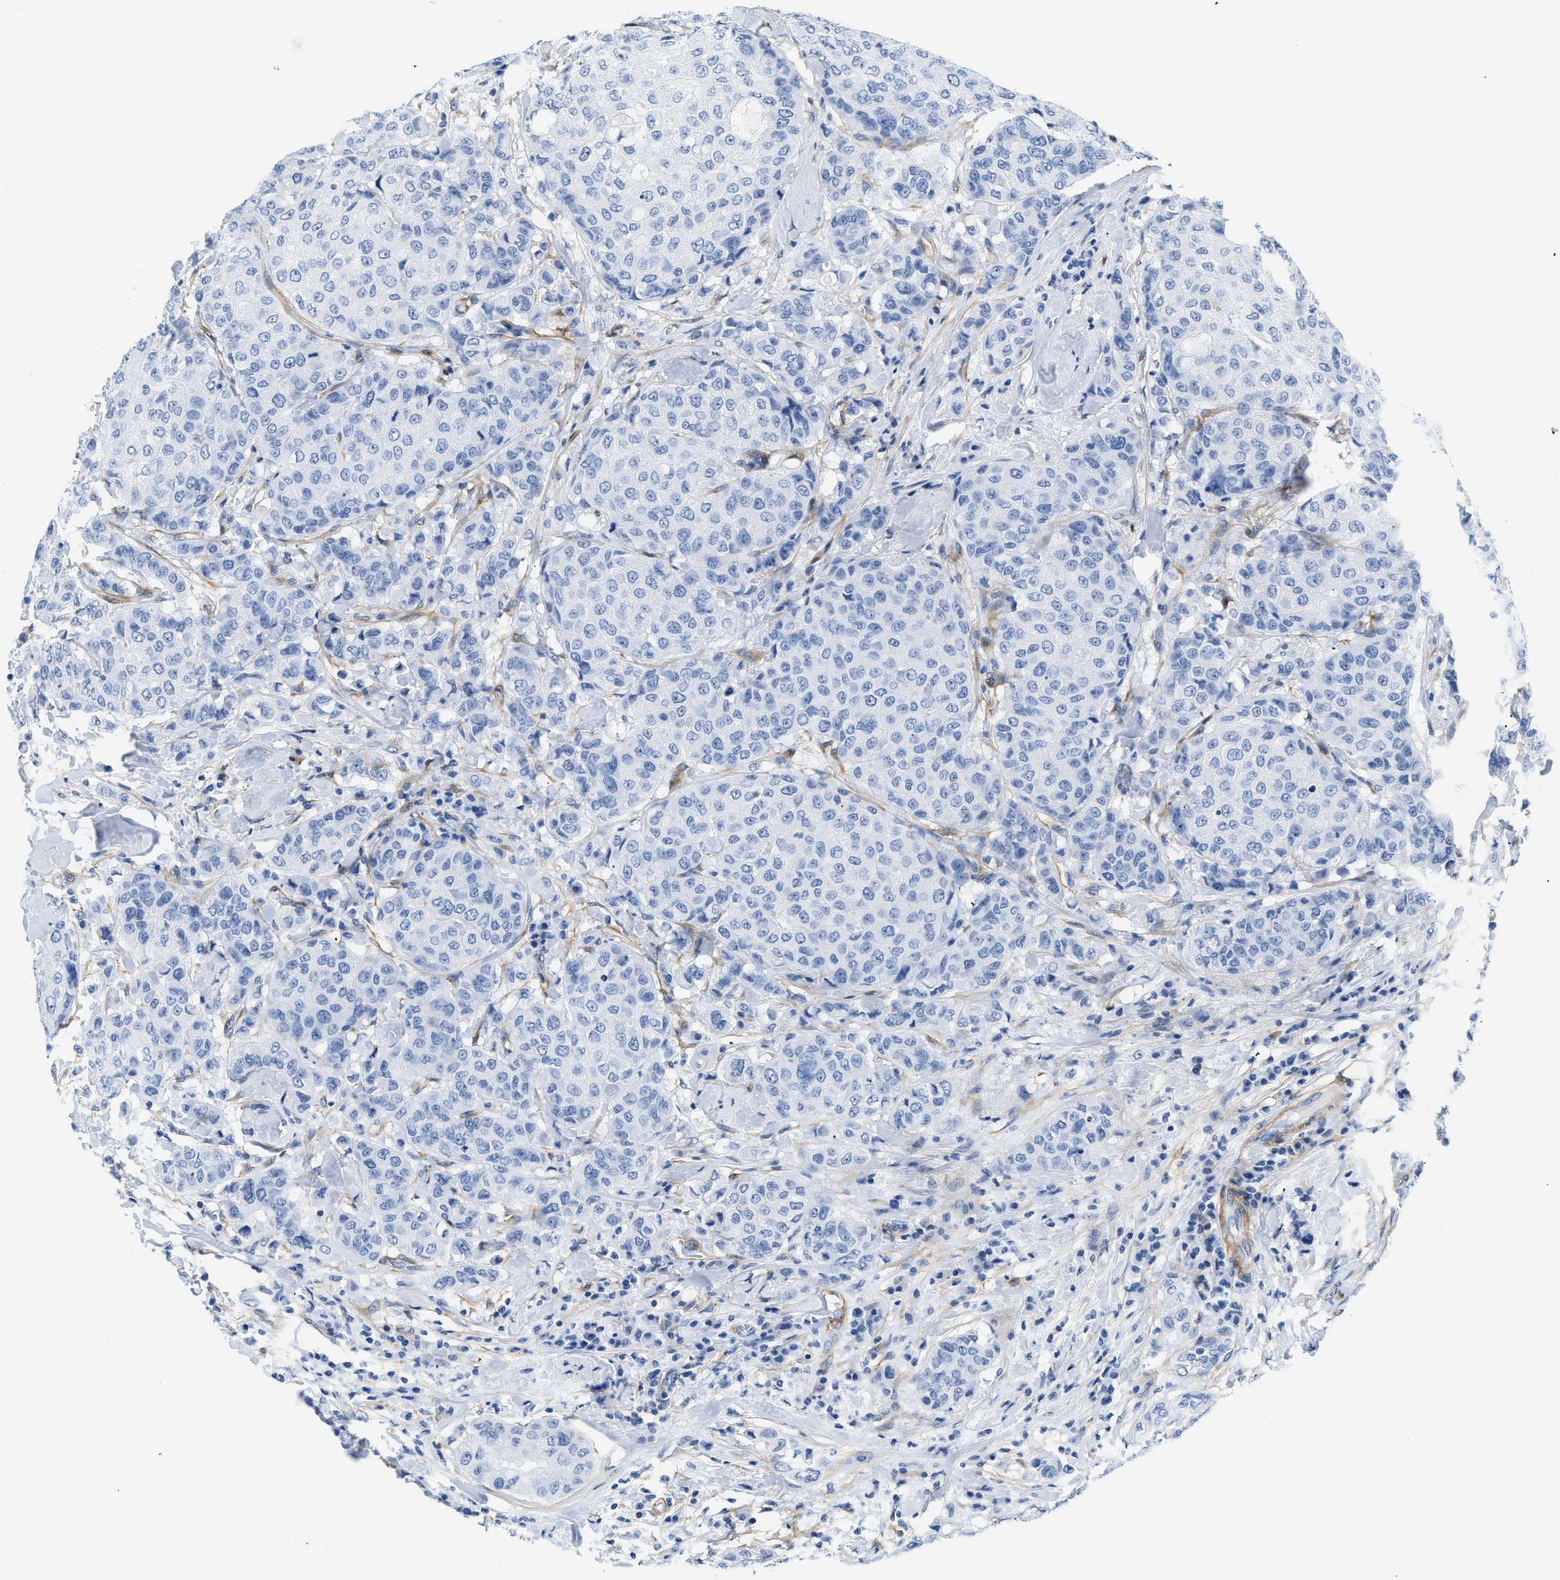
{"staining": {"intensity": "negative", "quantity": "none", "location": "none"}, "tissue": "breast cancer", "cell_type": "Tumor cells", "image_type": "cancer", "snomed": [{"axis": "morphology", "description": "Duct carcinoma"}, {"axis": "topography", "description": "Breast"}], "caption": "Micrograph shows no protein expression in tumor cells of invasive ductal carcinoma (breast) tissue. (Immunohistochemistry, brightfield microscopy, high magnification).", "gene": "PDGFRB", "patient": {"sex": "female", "age": 27}}